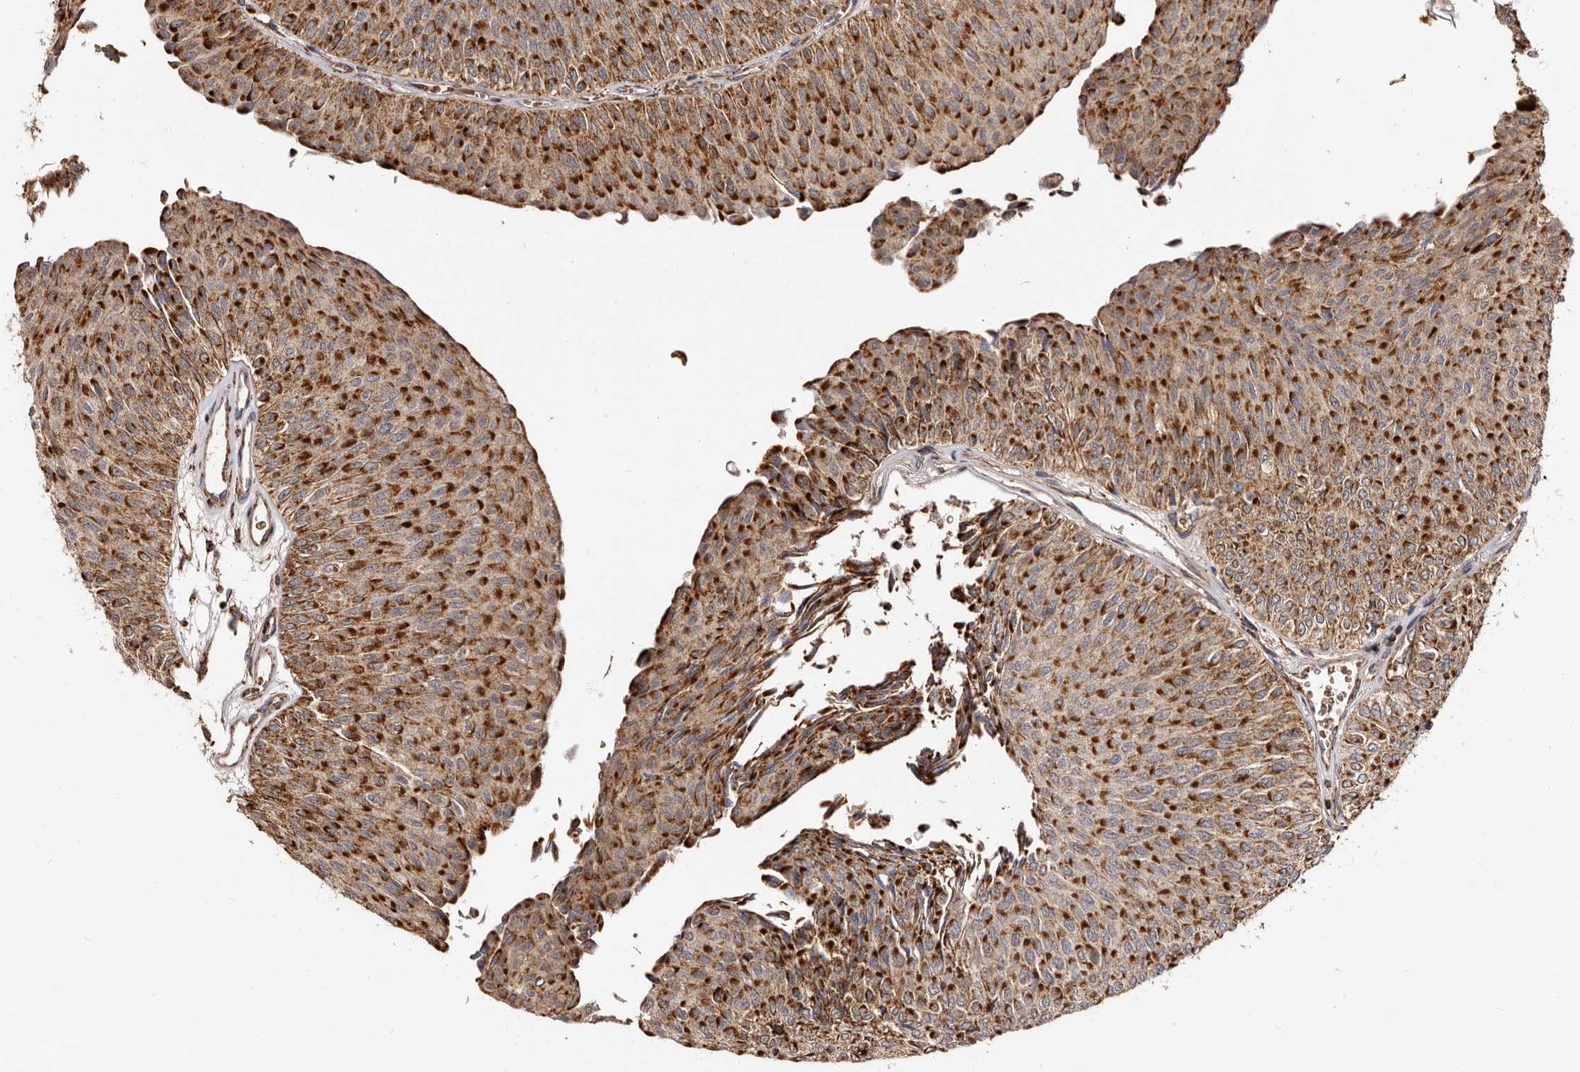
{"staining": {"intensity": "strong", "quantity": ">75%", "location": "cytoplasmic/membranous"}, "tissue": "urothelial cancer", "cell_type": "Tumor cells", "image_type": "cancer", "snomed": [{"axis": "morphology", "description": "Urothelial carcinoma, Low grade"}, {"axis": "topography", "description": "Urinary bladder"}], "caption": "Low-grade urothelial carcinoma stained with immunohistochemistry demonstrates strong cytoplasmic/membranous staining in approximately >75% of tumor cells.", "gene": "BAX", "patient": {"sex": "male", "age": 78}}